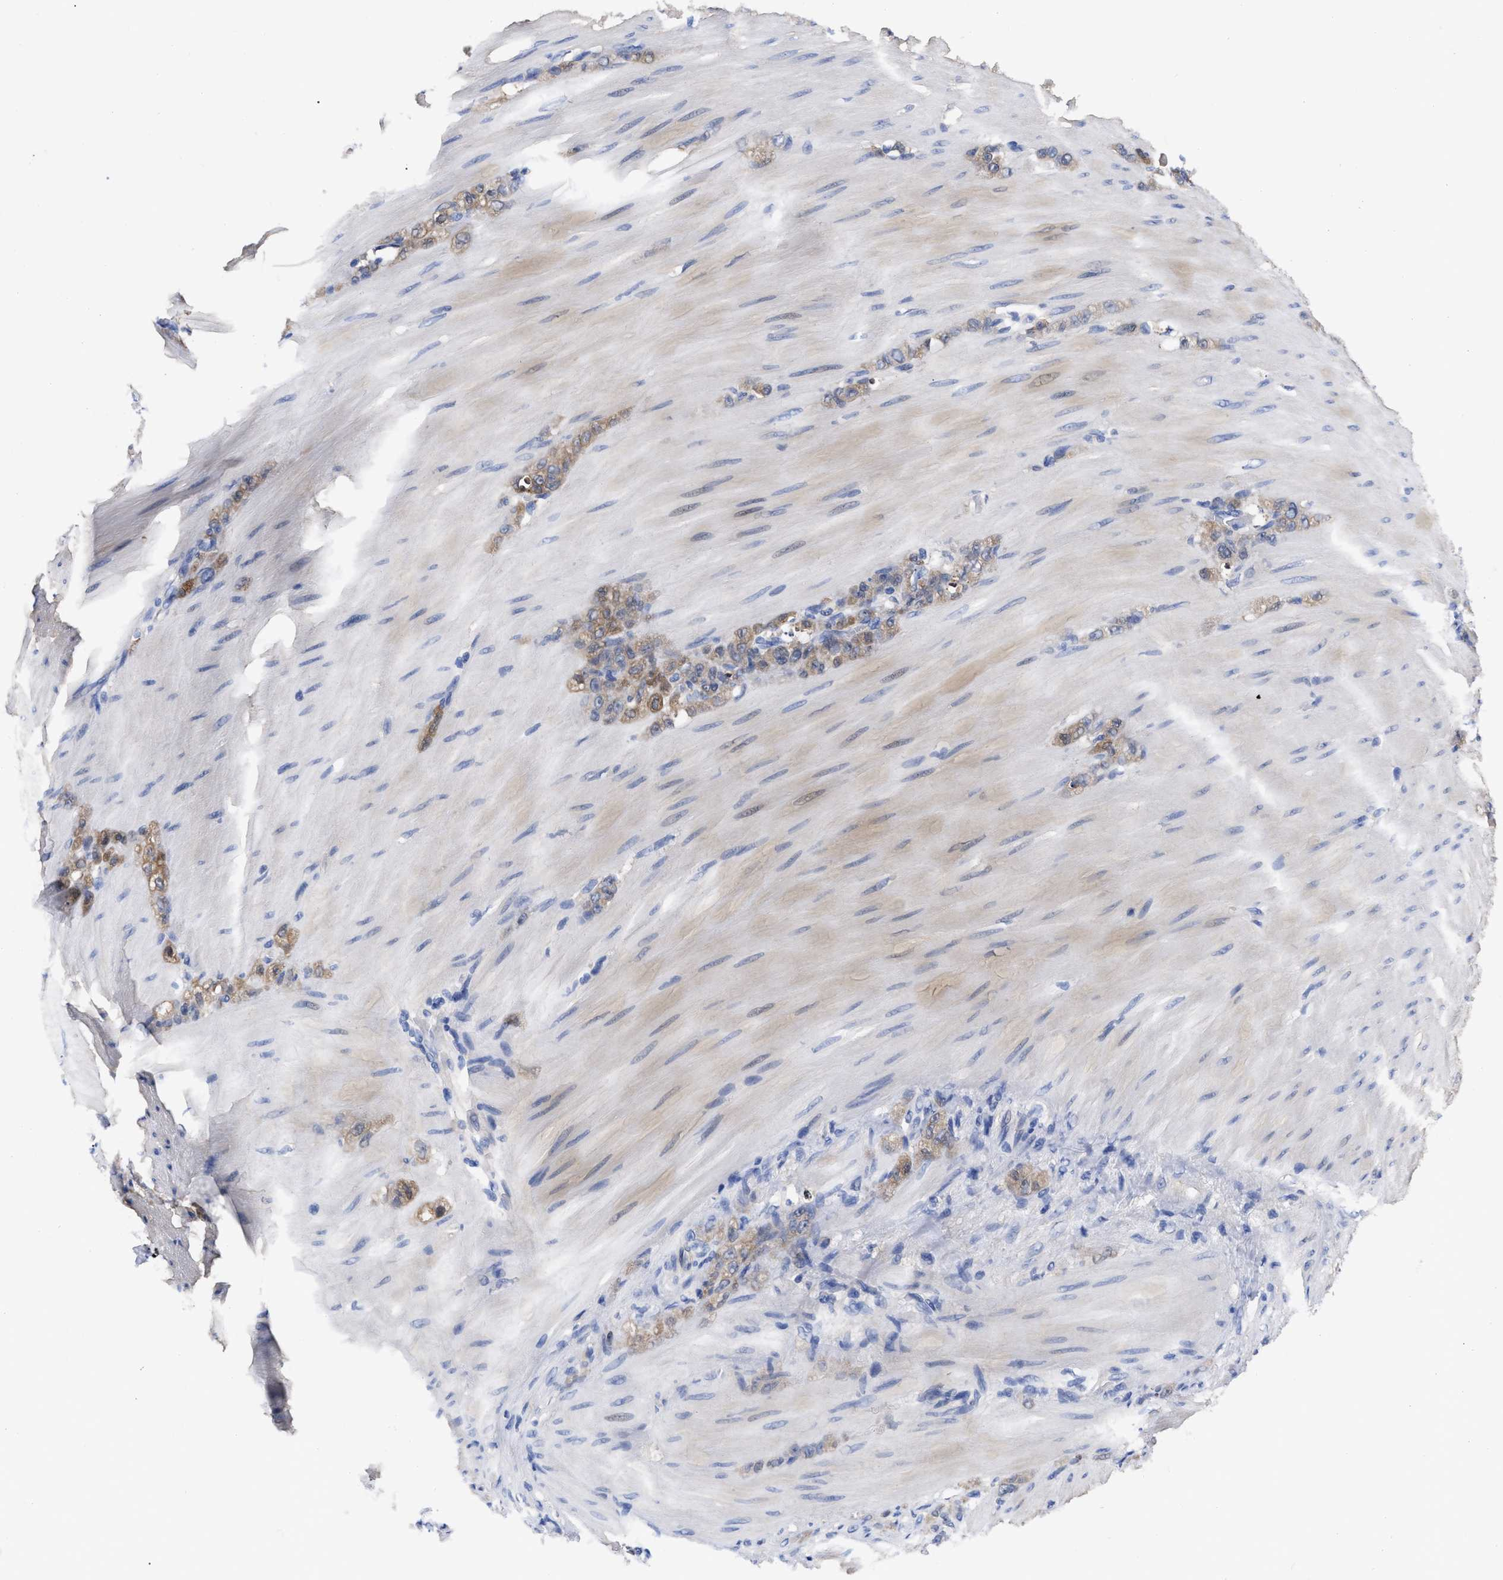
{"staining": {"intensity": "moderate", "quantity": ">75%", "location": "cytoplasmic/membranous"}, "tissue": "stomach cancer", "cell_type": "Tumor cells", "image_type": "cancer", "snomed": [{"axis": "morphology", "description": "Normal tissue, NOS"}, {"axis": "morphology", "description": "Adenocarcinoma, NOS"}, {"axis": "topography", "description": "Stomach"}], "caption": "Stomach cancer tissue displays moderate cytoplasmic/membranous positivity in about >75% of tumor cells, visualized by immunohistochemistry.", "gene": "RBKS", "patient": {"sex": "male", "age": 82}}